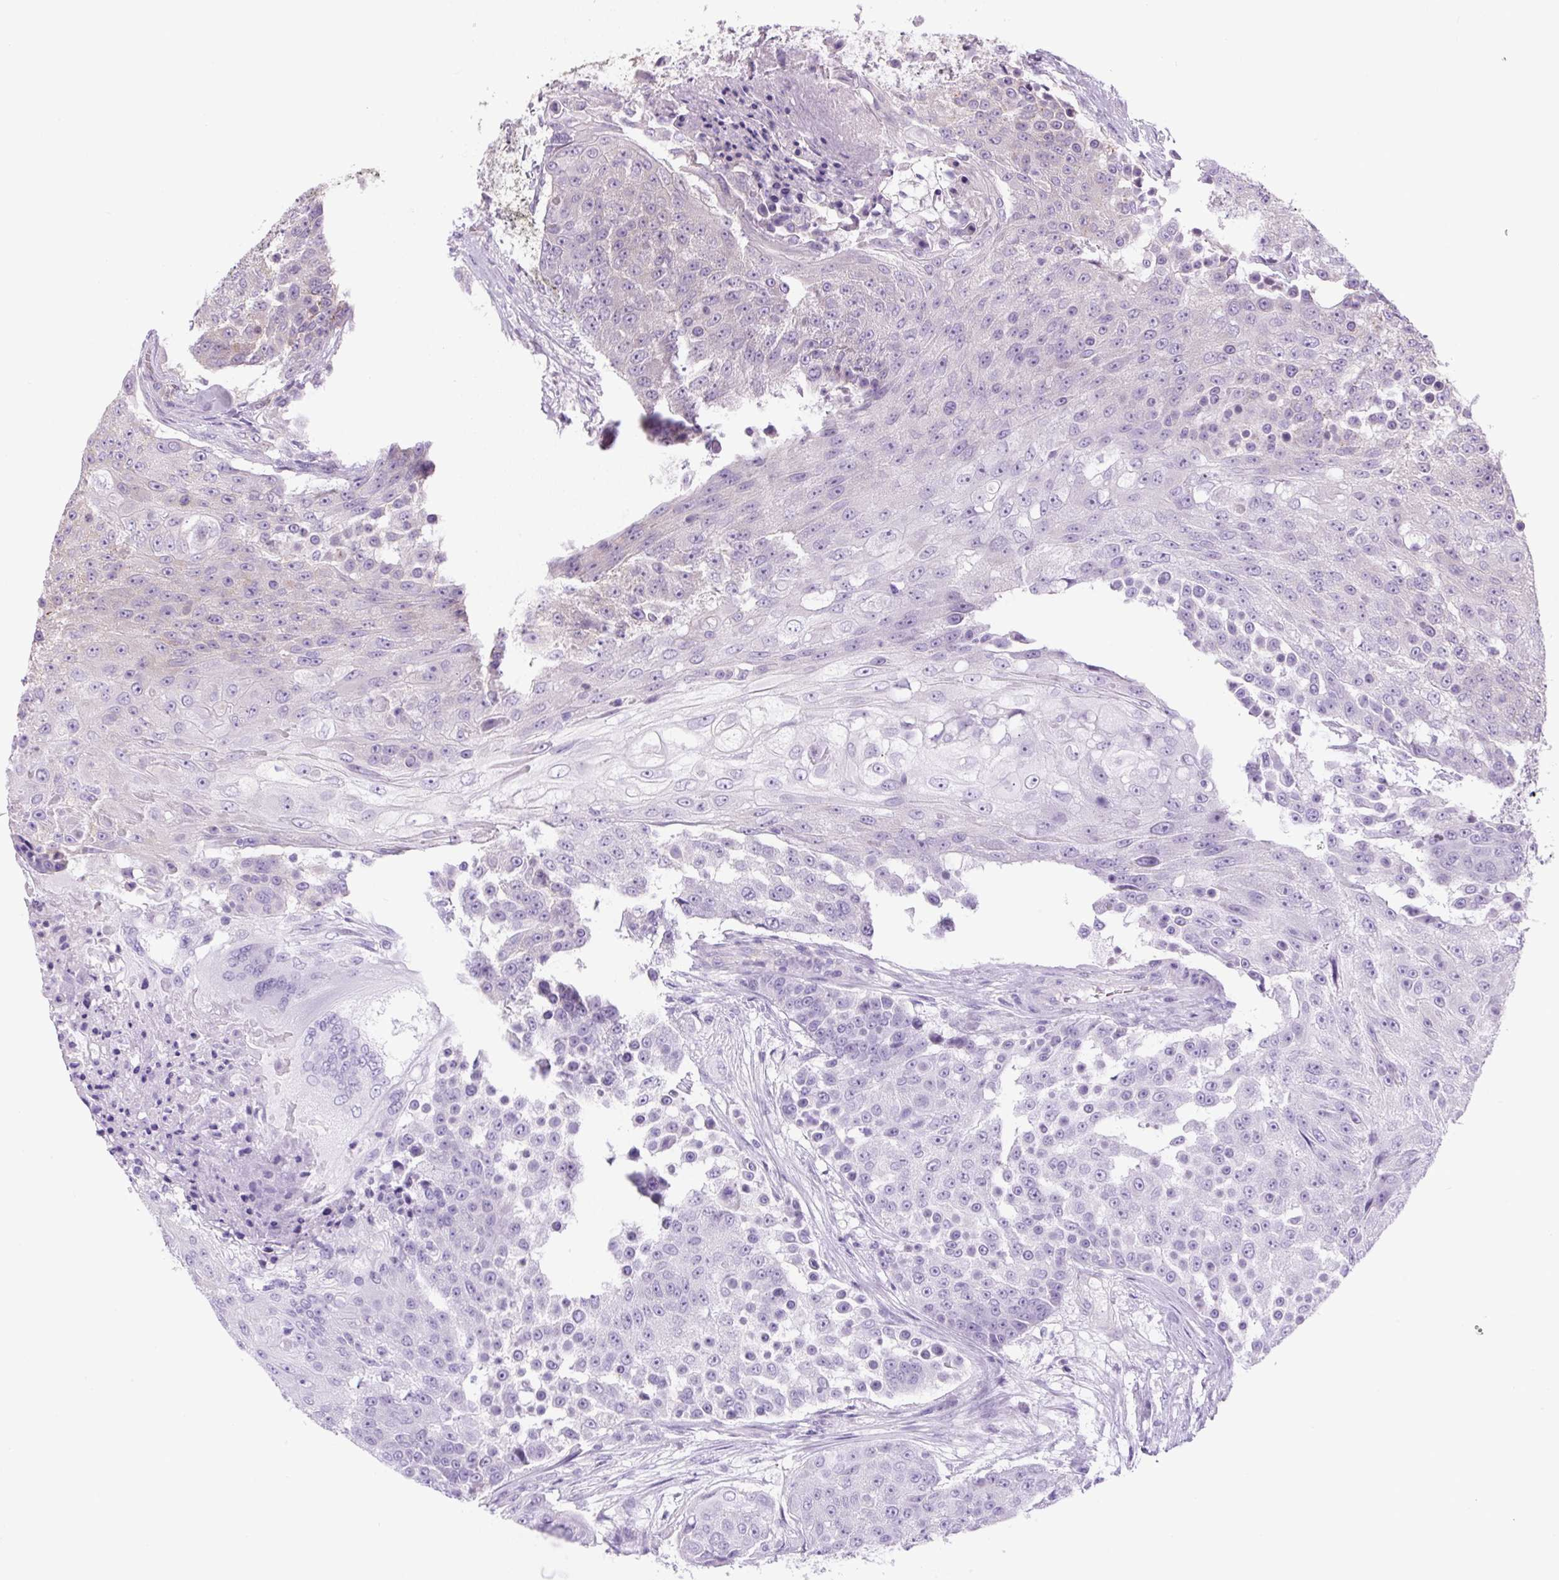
{"staining": {"intensity": "moderate", "quantity": "25%-75%", "location": "cytoplasmic/membranous"}, "tissue": "urothelial cancer", "cell_type": "Tumor cells", "image_type": "cancer", "snomed": [{"axis": "morphology", "description": "Urothelial carcinoma, High grade"}, {"axis": "topography", "description": "Urinary bladder"}], "caption": "Tumor cells reveal moderate cytoplasmic/membranous staining in about 25%-75% of cells in urothelial carcinoma (high-grade).", "gene": "SEPTIN10", "patient": {"sex": "female", "age": 63}}